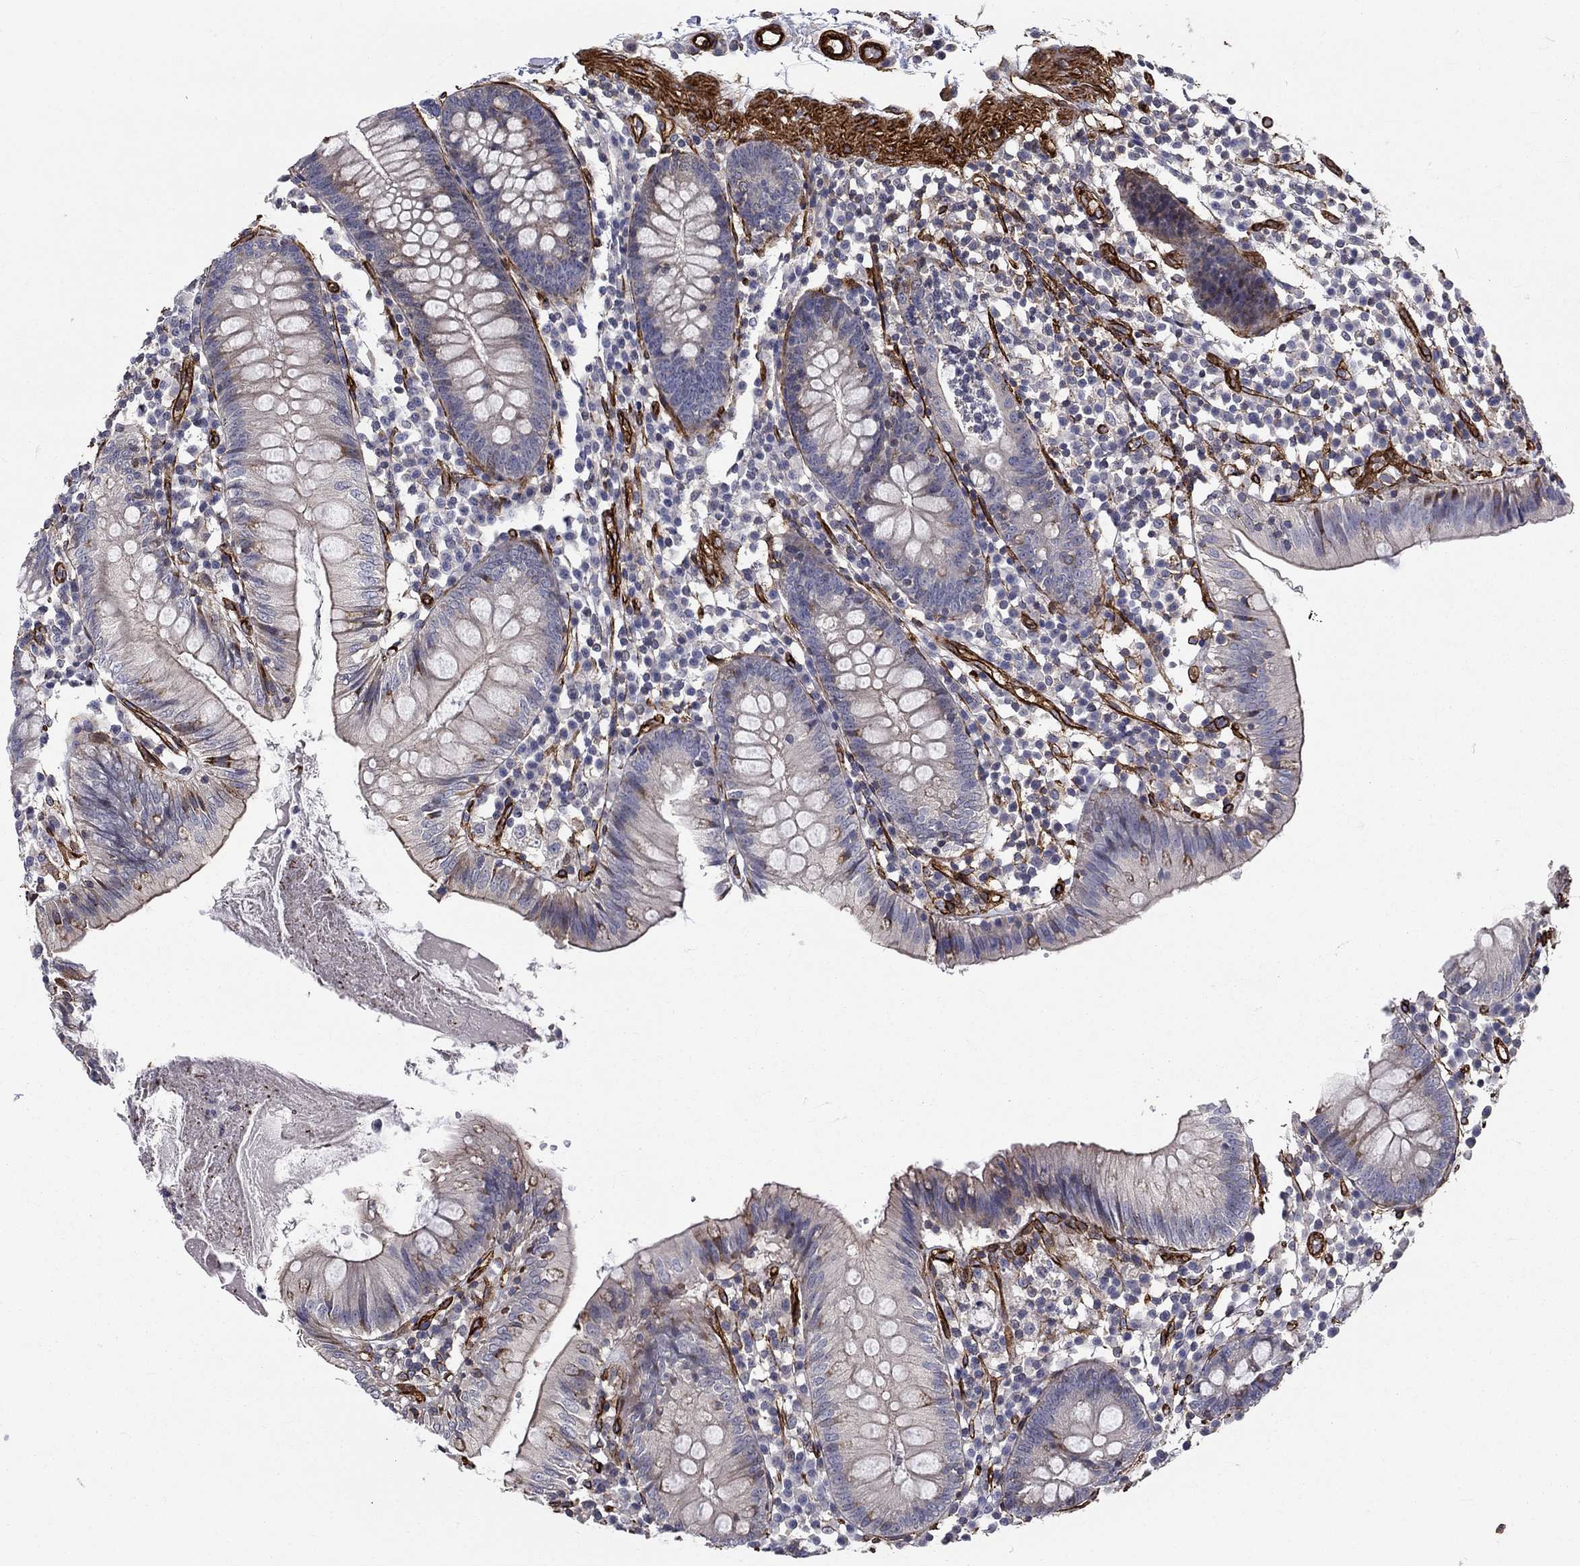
{"staining": {"intensity": "strong", "quantity": ">75%", "location": "cytoplasmic/membranous"}, "tissue": "colon", "cell_type": "Endothelial cells", "image_type": "normal", "snomed": [{"axis": "morphology", "description": "Normal tissue, NOS"}, {"axis": "topography", "description": "Rectum"}], "caption": "A photomicrograph of colon stained for a protein displays strong cytoplasmic/membranous brown staining in endothelial cells. Ihc stains the protein in brown and the nuclei are stained blue.", "gene": "SYNC", "patient": {"sex": "male", "age": 70}}